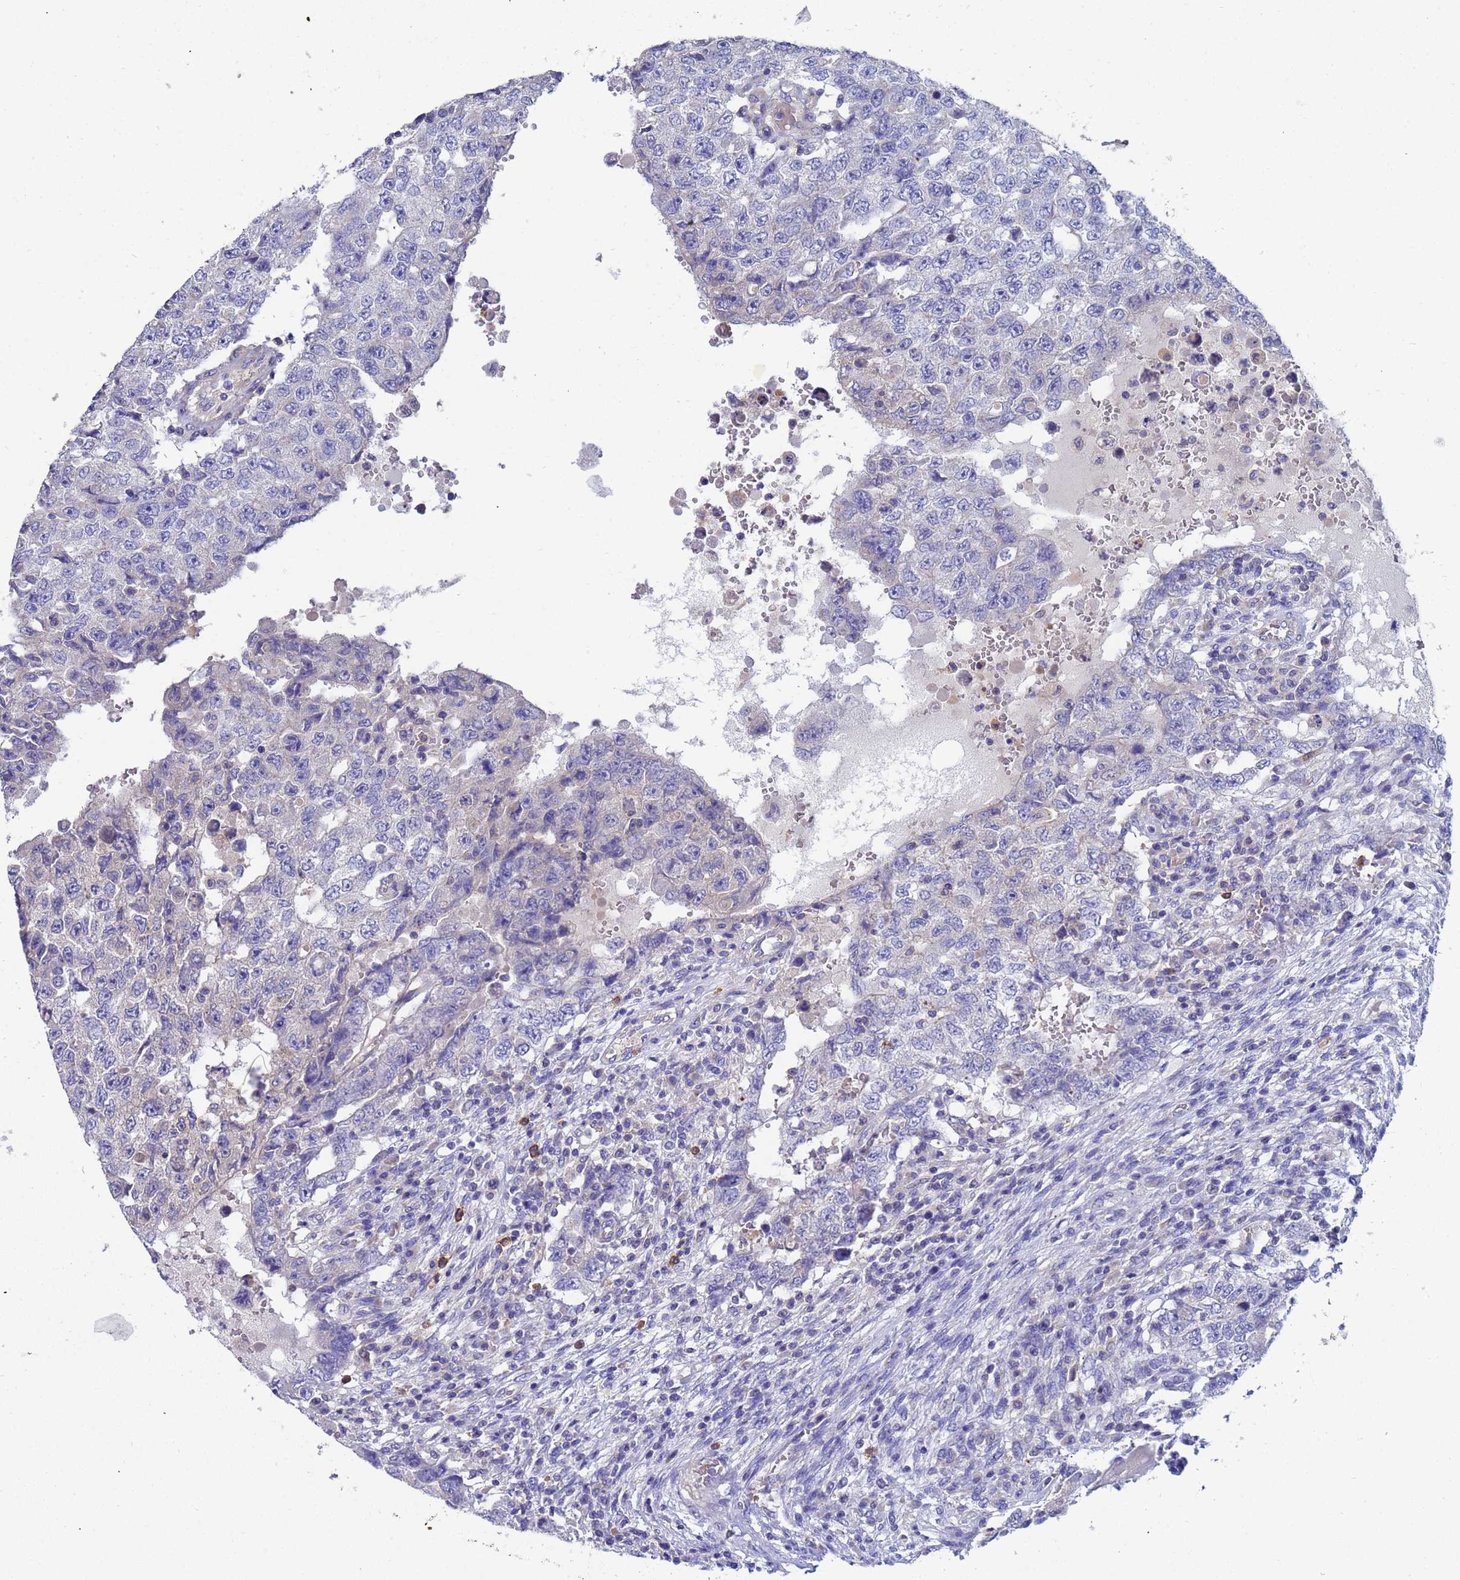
{"staining": {"intensity": "negative", "quantity": "none", "location": "none"}, "tissue": "testis cancer", "cell_type": "Tumor cells", "image_type": "cancer", "snomed": [{"axis": "morphology", "description": "Carcinoma, Embryonal, NOS"}, {"axis": "topography", "description": "Testis"}], "caption": "A photomicrograph of human testis cancer is negative for staining in tumor cells.", "gene": "TTLL11", "patient": {"sex": "male", "age": 26}}